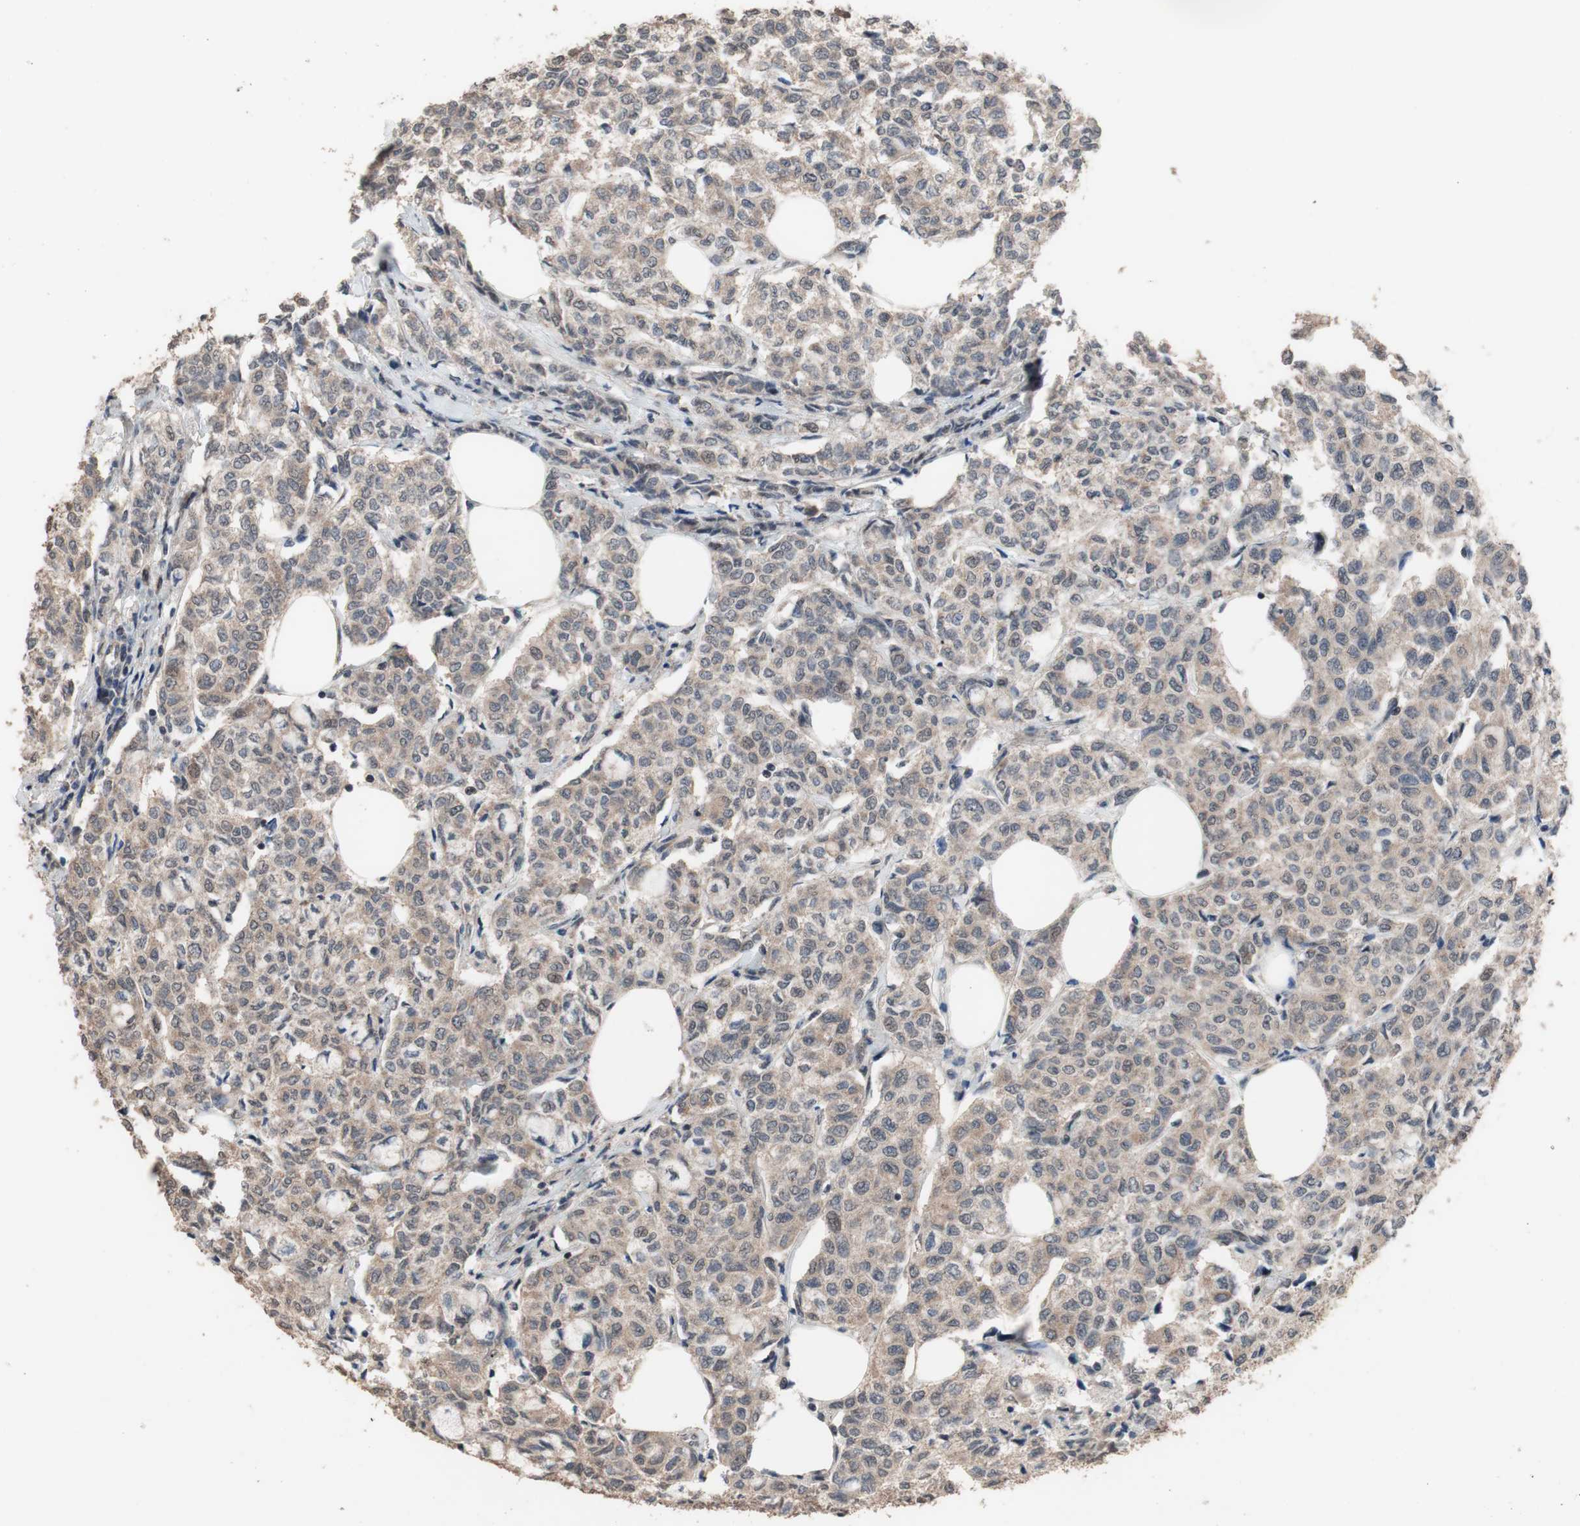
{"staining": {"intensity": "weak", "quantity": ">75%", "location": "cytoplasmic/membranous"}, "tissue": "breast cancer", "cell_type": "Tumor cells", "image_type": "cancer", "snomed": [{"axis": "morphology", "description": "Lobular carcinoma"}, {"axis": "topography", "description": "Breast"}], "caption": "A brown stain labels weak cytoplasmic/membranous expression of a protein in breast cancer tumor cells.", "gene": "KANSL1", "patient": {"sex": "female", "age": 60}}